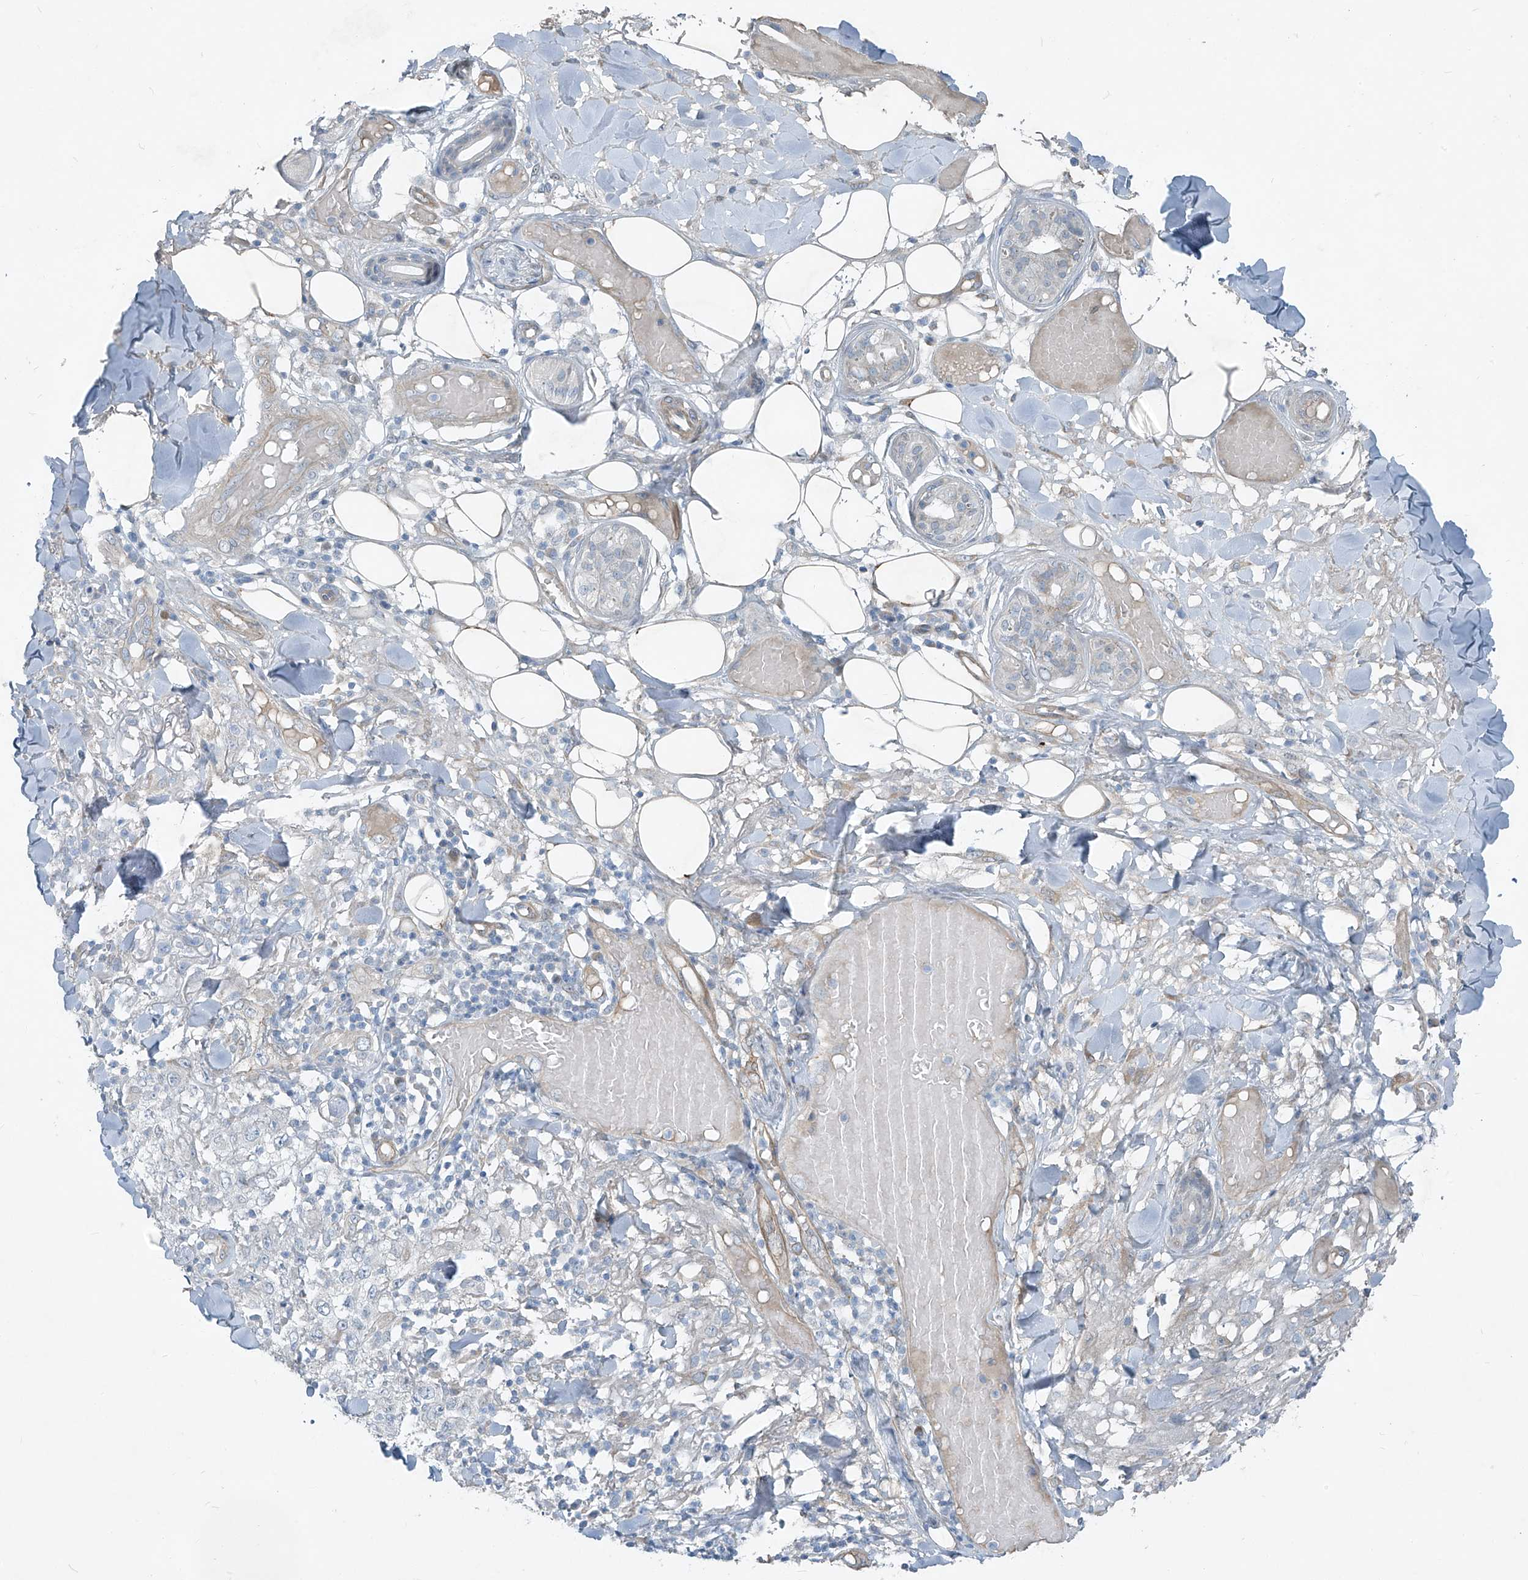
{"staining": {"intensity": "negative", "quantity": "none", "location": "none"}, "tissue": "skin cancer", "cell_type": "Tumor cells", "image_type": "cancer", "snomed": [{"axis": "morphology", "description": "Squamous cell carcinoma, NOS"}, {"axis": "topography", "description": "Skin"}], "caption": "Immunohistochemistry (IHC) photomicrograph of squamous cell carcinoma (skin) stained for a protein (brown), which exhibits no staining in tumor cells.", "gene": "TNS2", "patient": {"sex": "female", "age": 88}}